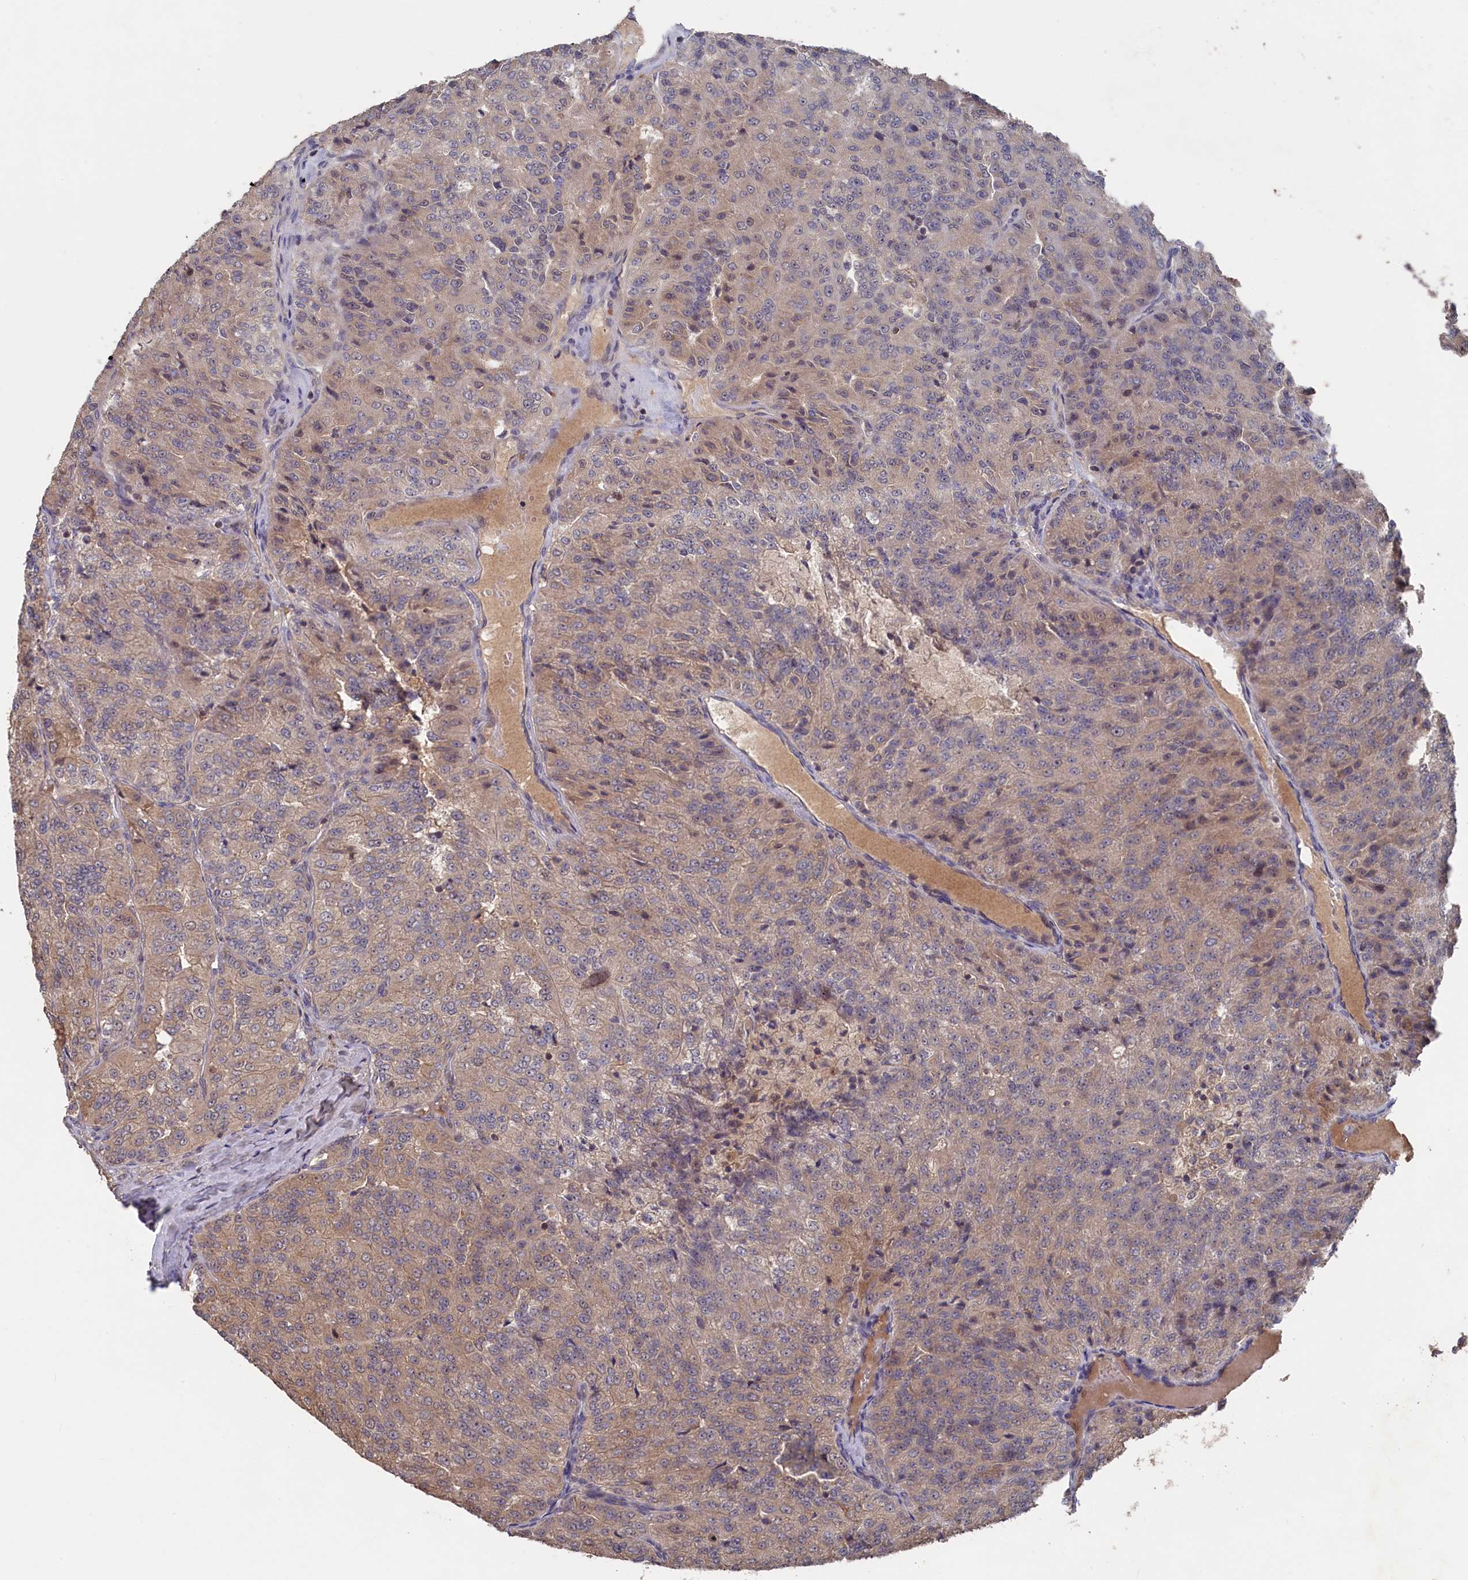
{"staining": {"intensity": "weak", "quantity": "25%-75%", "location": "cytoplasmic/membranous"}, "tissue": "renal cancer", "cell_type": "Tumor cells", "image_type": "cancer", "snomed": [{"axis": "morphology", "description": "Adenocarcinoma, NOS"}, {"axis": "topography", "description": "Kidney"}], "caption": "Human renal adenocarcinoma stained with a brown dye demonstrates weak cytoplasmic/membranous positive expression in approximately 25%-75% of tumor cells.", "gene": "TMC5", "patient": {"sex": "female", "age": 63}}